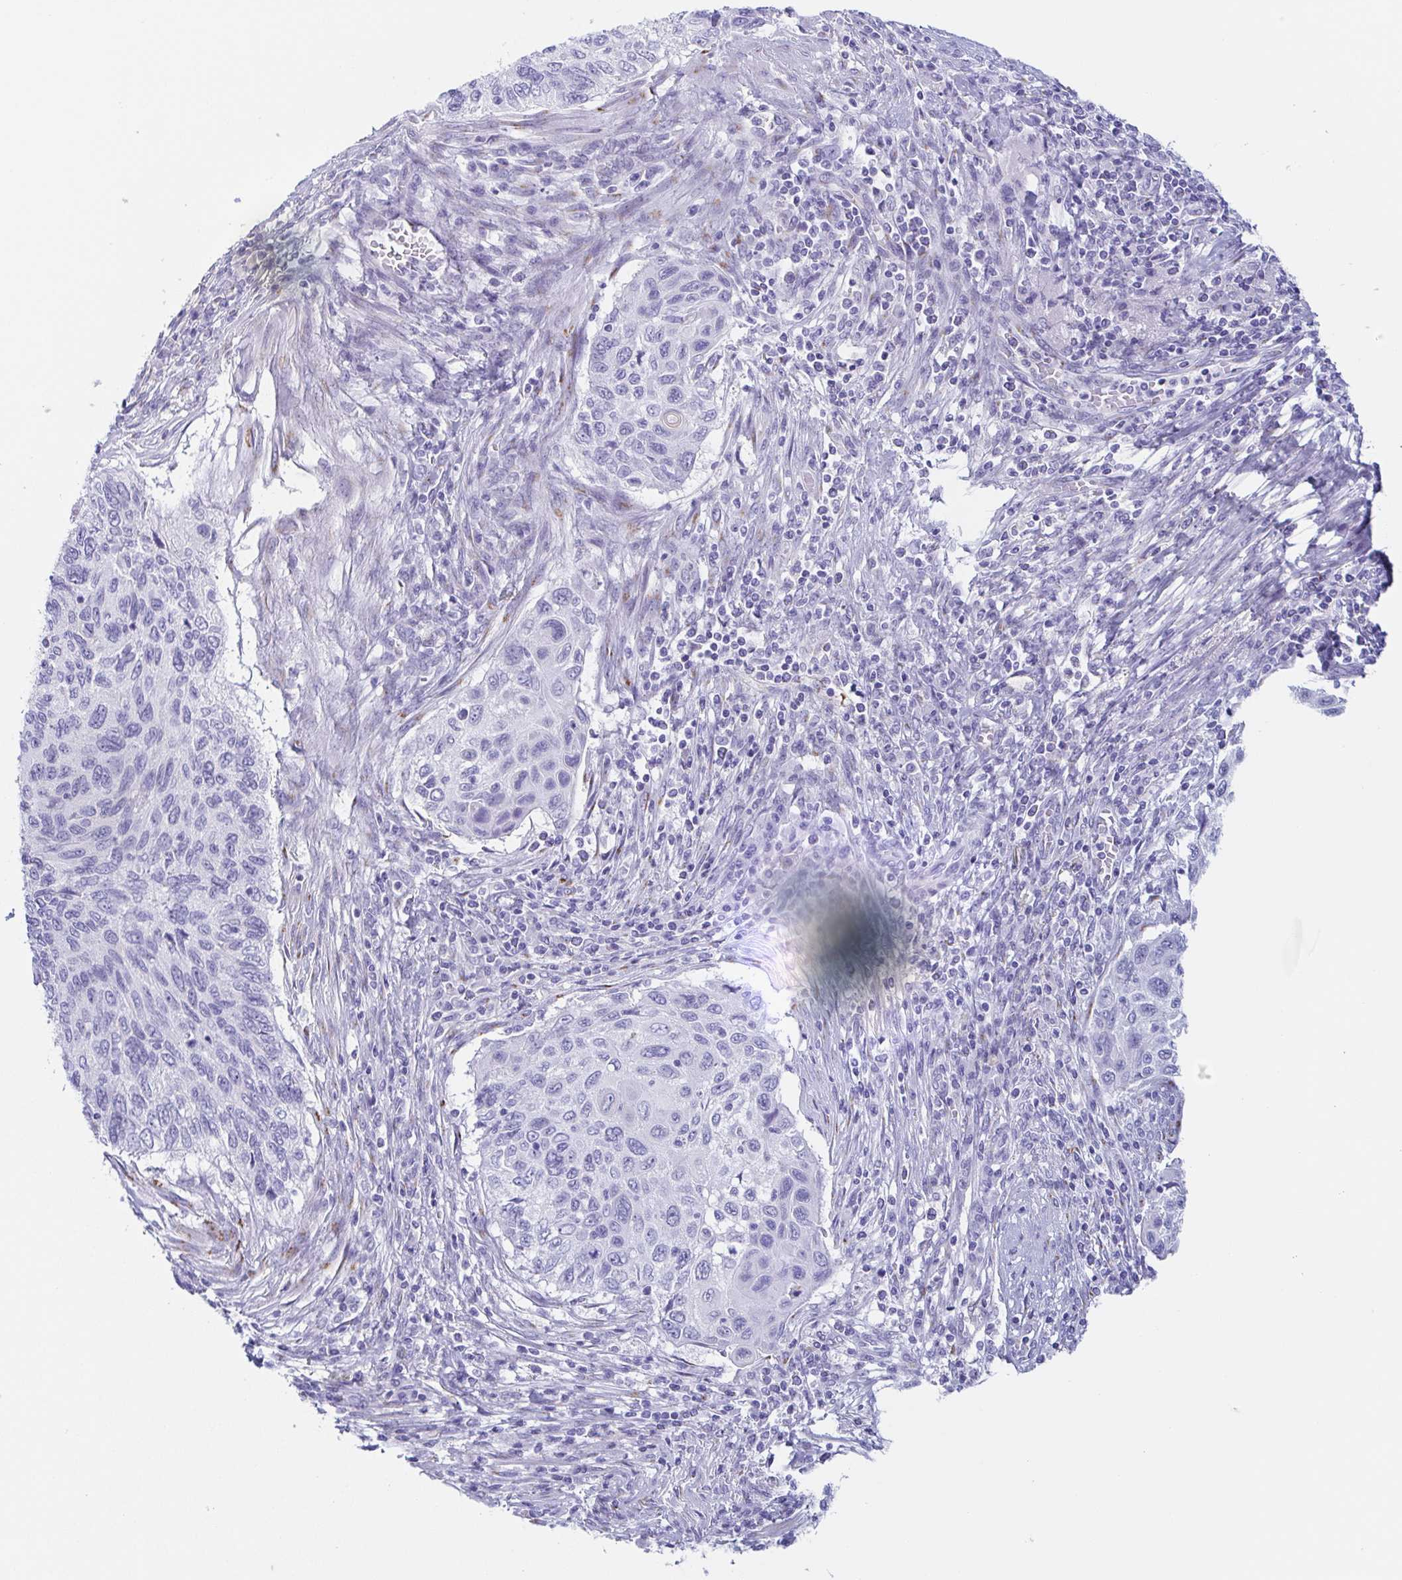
{"staining": {"intensity": "negative", "quantity": "none", "location": "none"}, "tissue": "cervical cancer", "cell_type": "Tumor cells", "image_type": "cancer", "snomed": [{"axis": "morphology", "description": "Squamous cell carcinoma, NOS"}, {"axis": "topography", "description": "Cervix"}], "caption": "Cervical cancer was stained to show a protein in brown. There is no significant positivity in tumor cells.", "gene": "LDLRAD1", "patient": {"sex": "female", "age": 70}}